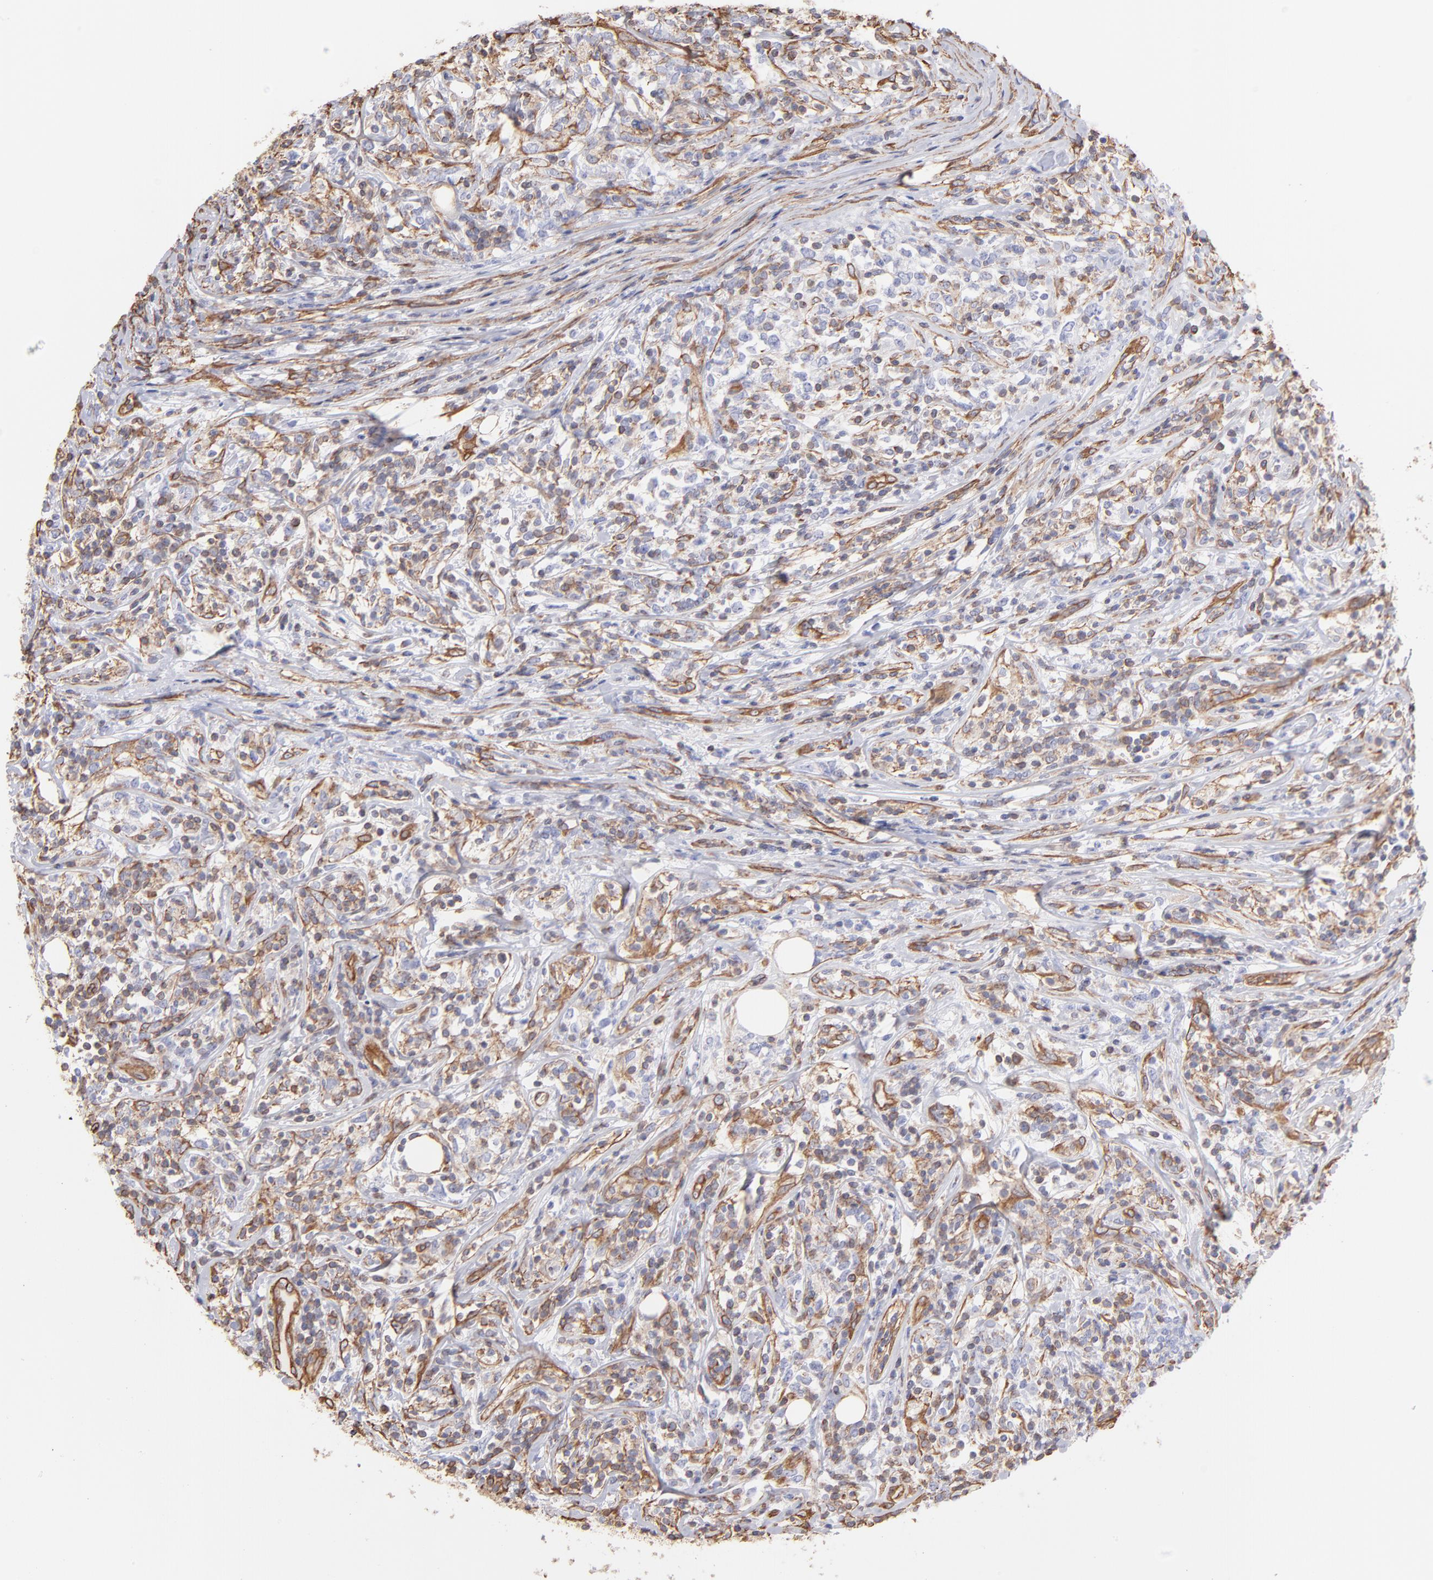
{"staining": {"intensity": "weak", "quantity": "25%-75%", "location": "cytoplasmic/membranous"}, "tissue": "lymphoma", "cell_type": "Tumor cells", "image_type": "cancer", "snomed": [{"axis": "morphology", "description": "Malignant lymphoma, non-Hodgkin's type, High grade"}, {"axis": "topography", "description": "Lymph node"}], "caption": "Immunohistochemistry (IHC) (DAB (3,3'-diaminobenzidine)) staining of human high-grade malignant lymphoma, non-Hodgkin's type exhibits weak cytoplasmic/membranous protein staining in about 25%-75% of tumor cells.", "gene": "PLEC", "patient": {"sex": "female", "age": 84}}